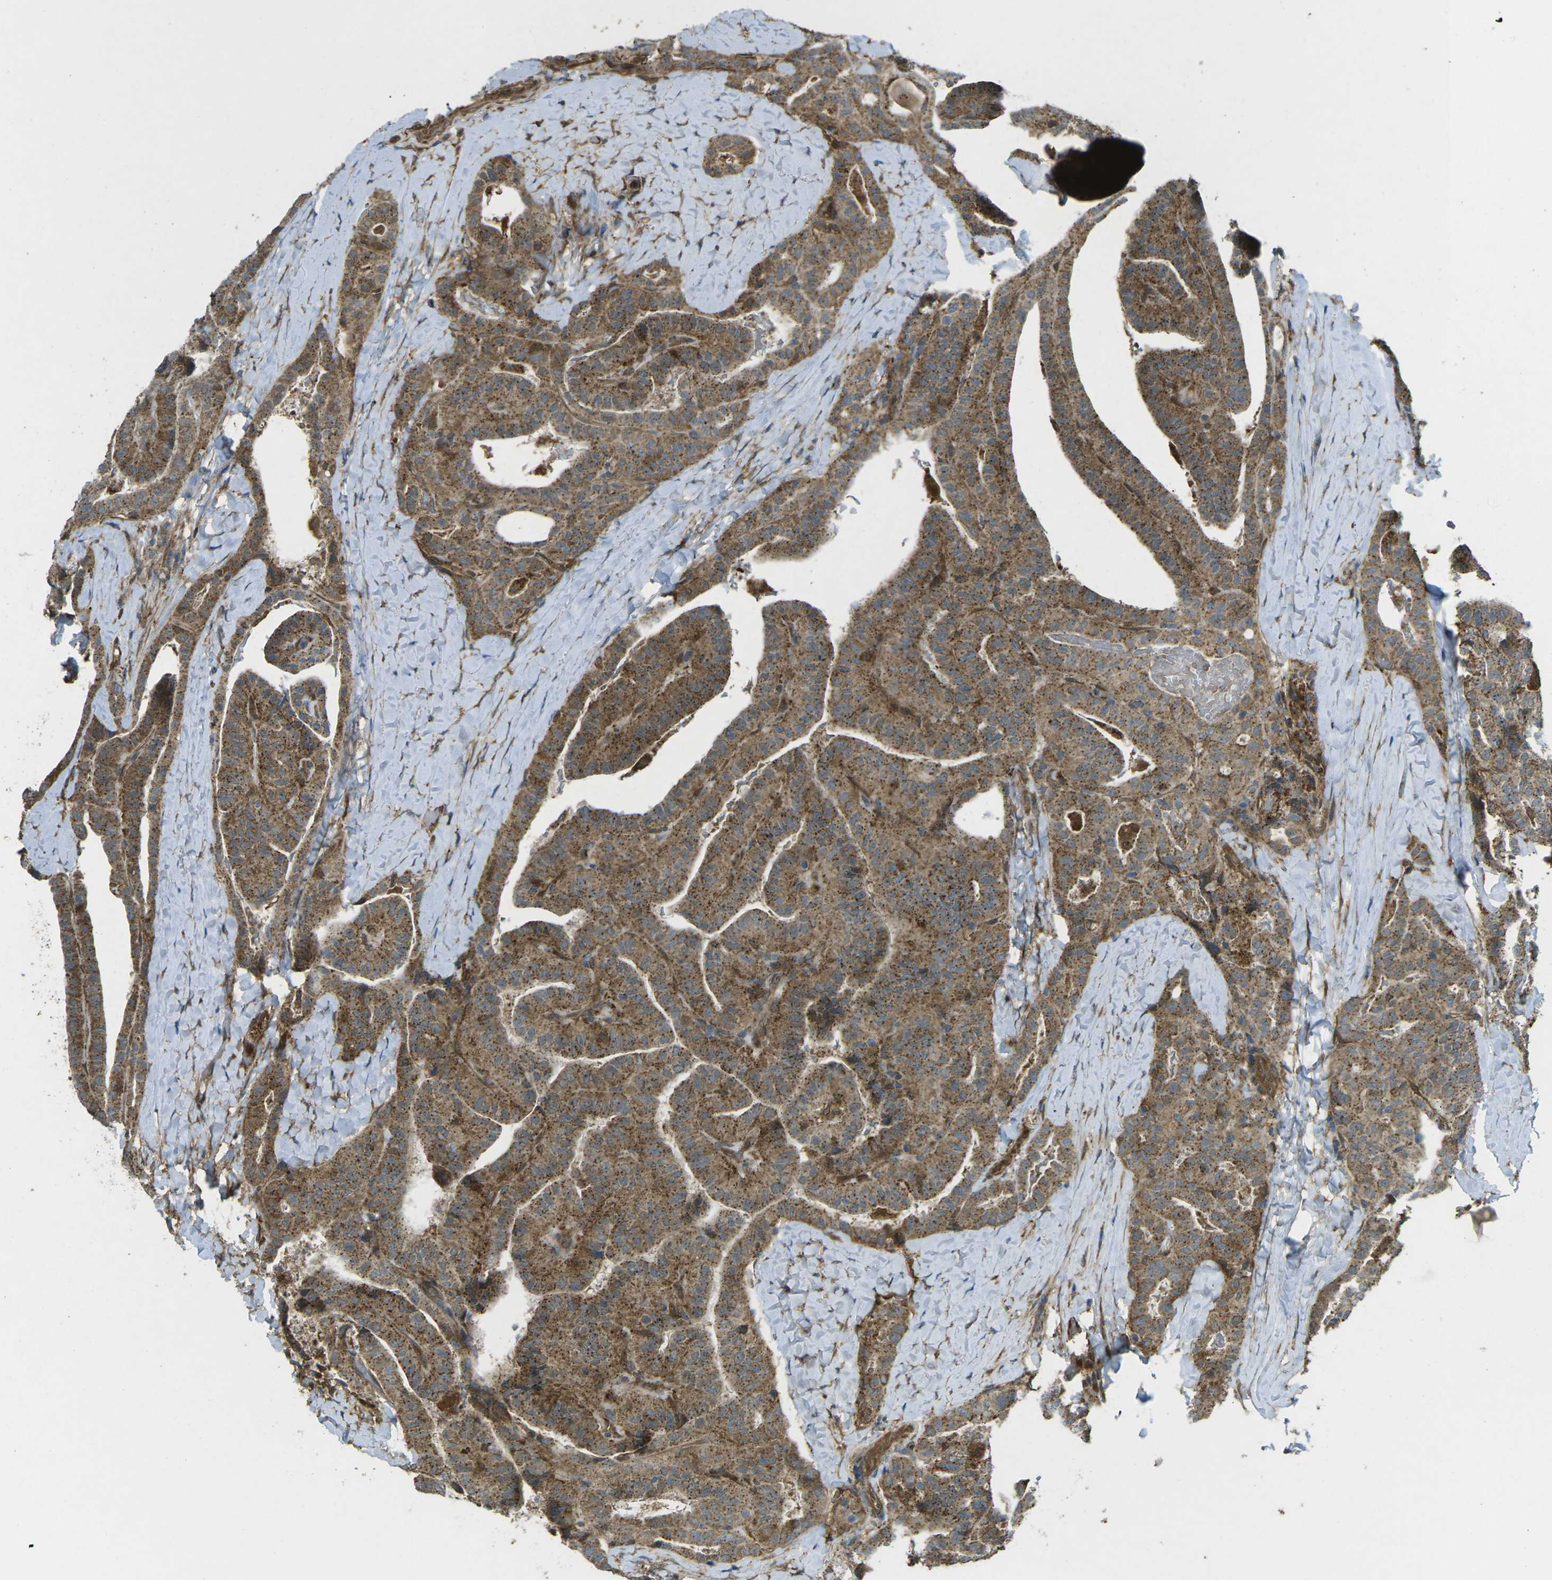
{"staining": {"intensity": "strong", "quantity": ">75%", "location": "cytoplasmic/membranous"}, "tissue": "thyroid cancer", "cell_type": "Tumor cells", "image_type": "cancer", "snomed": [{"axis": "morphology", "description": "Papillary adenocarcinoma, NOS"}, {"axis": "topography", "description": "Thyroid gland"}], "caption": "DAB immunohistochemical staining of thyroid papillary adenocarcinoma exhibits strong cytoplasmic/membranous protein positivity in about >75% of tumor cells.", "gene": "CHMP3", "patient": {"sex": "male", "age": 77}}